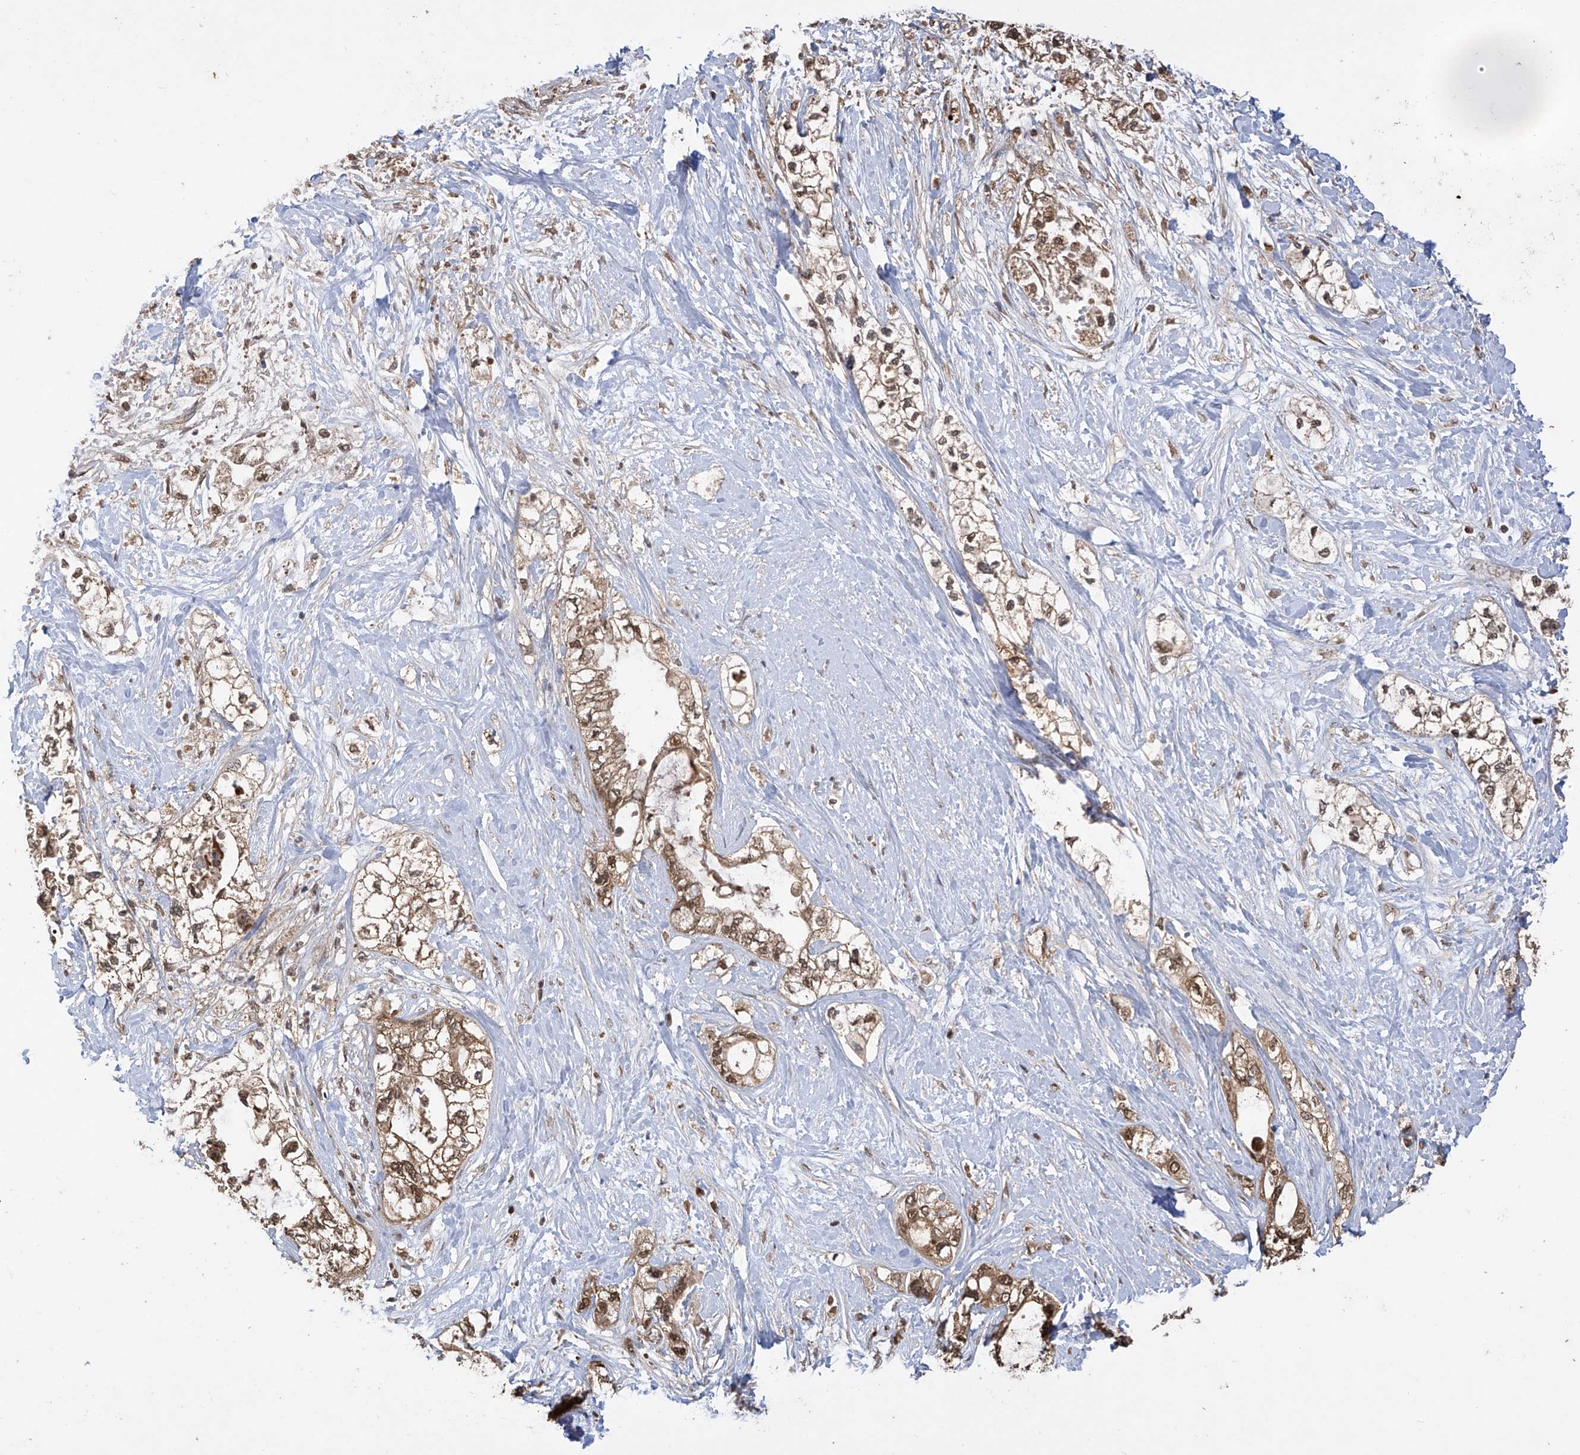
{"staining": {"intensity": "moderate", "quantity": ">75%", "location": "cytoplasmic/membranous,nuclear"}, "tissue": "pancreatic cancer", "cell_type": "Tumor cells", "image_type": "cancer", "snomed": [{"axis": "morphology", "description": "Adenocarcinoma, NOS"}, {"axis": "topography", "description": "Pancreas"}], "caption": "Adenocarcinoma (pancreatic) tissue demonstrates moderate cytoplasmic/membranous and nuclear expression in approximately >75% of tumor cells The staining is performed using DAB brown chromogen to label protein expression. The nuclei are counter-stained blue using hematoxylin.", "gene": "PNPT1", "patient": {"sex": "male", "age": 70}}